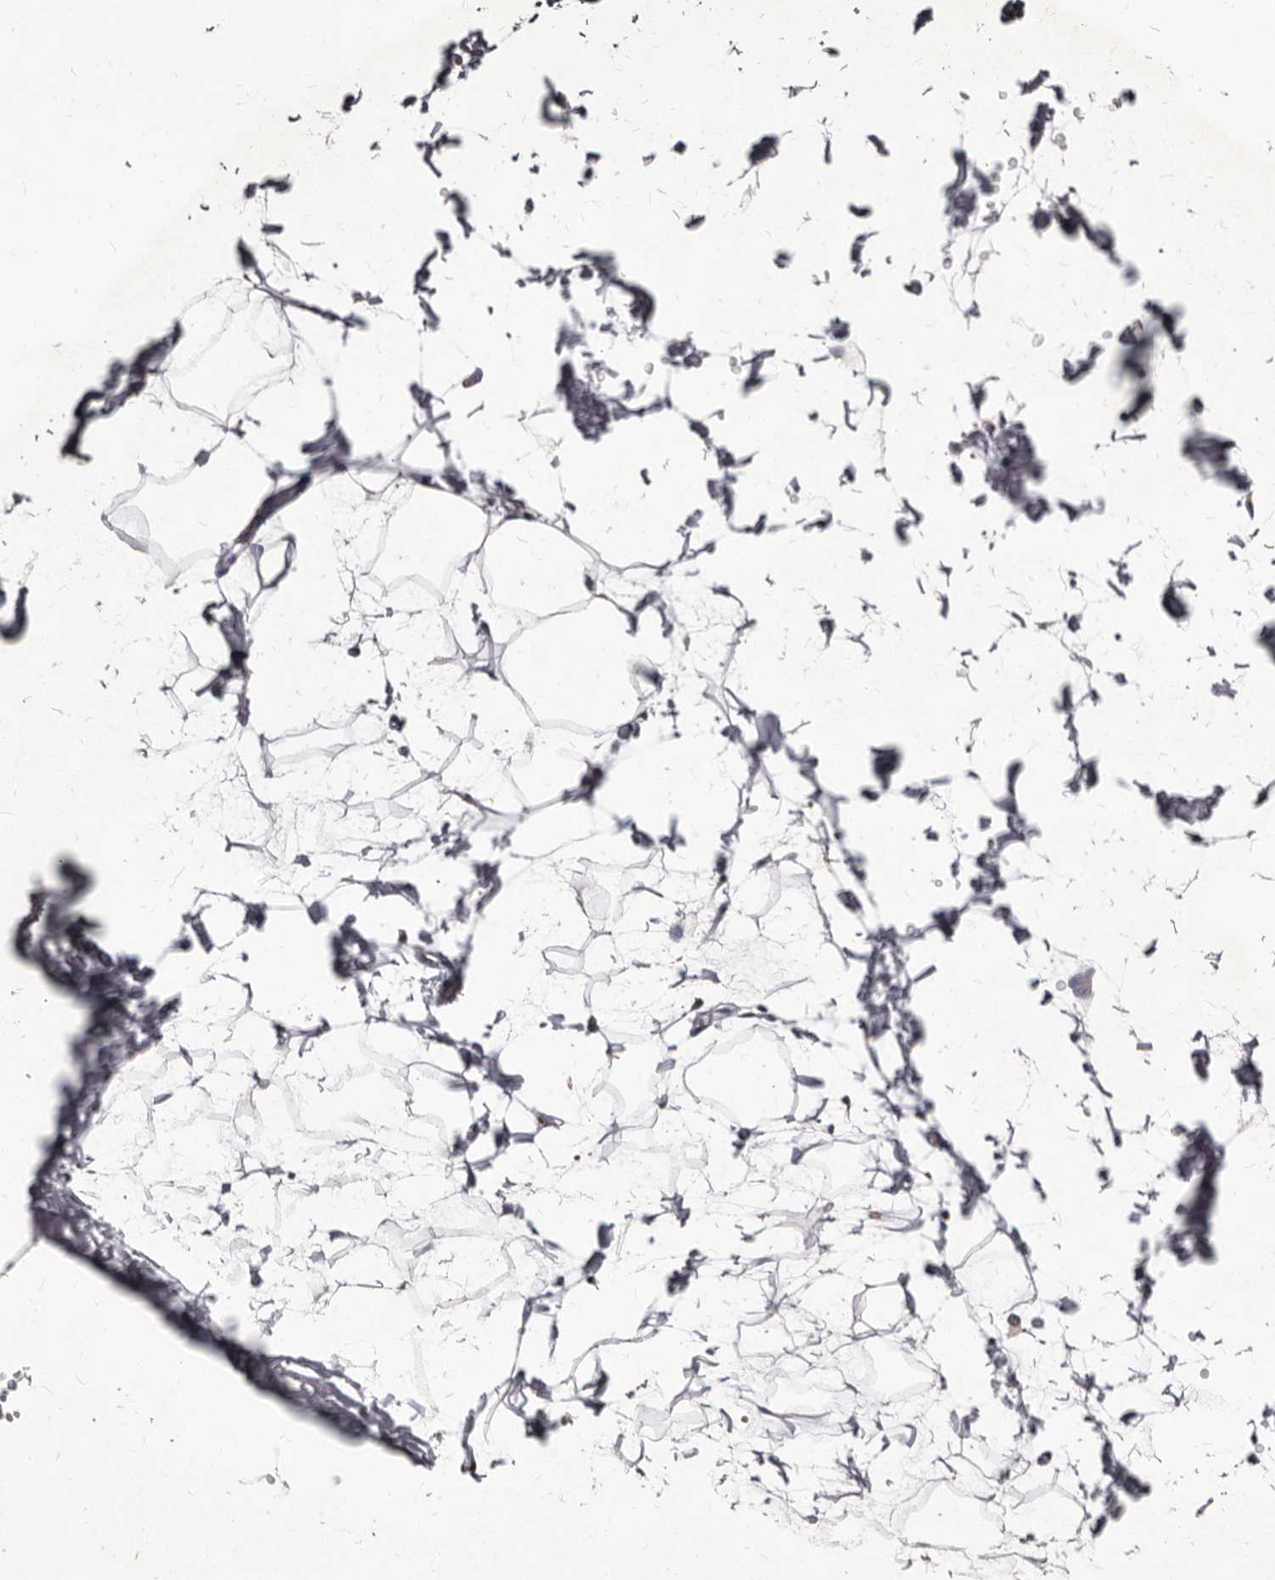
{"staining": {"intensity": "negative", "quantity": "none", "location": "none"}, "tissue": "adipose tissue", "cell_type": "Adipocytes", "image_type": "normal", "snomed": [{"axis": "morphology", "description": "Normal tissue, NOS"}, {"axis": "topography", "description": "Soft tissue"}], "caption": "This is an IHC photomicrograph of unremarkable adipose tissue. There is no expression in adipocytes.", "gene": "AUNIP", "patient": {"sex": "male", "age": 72}}